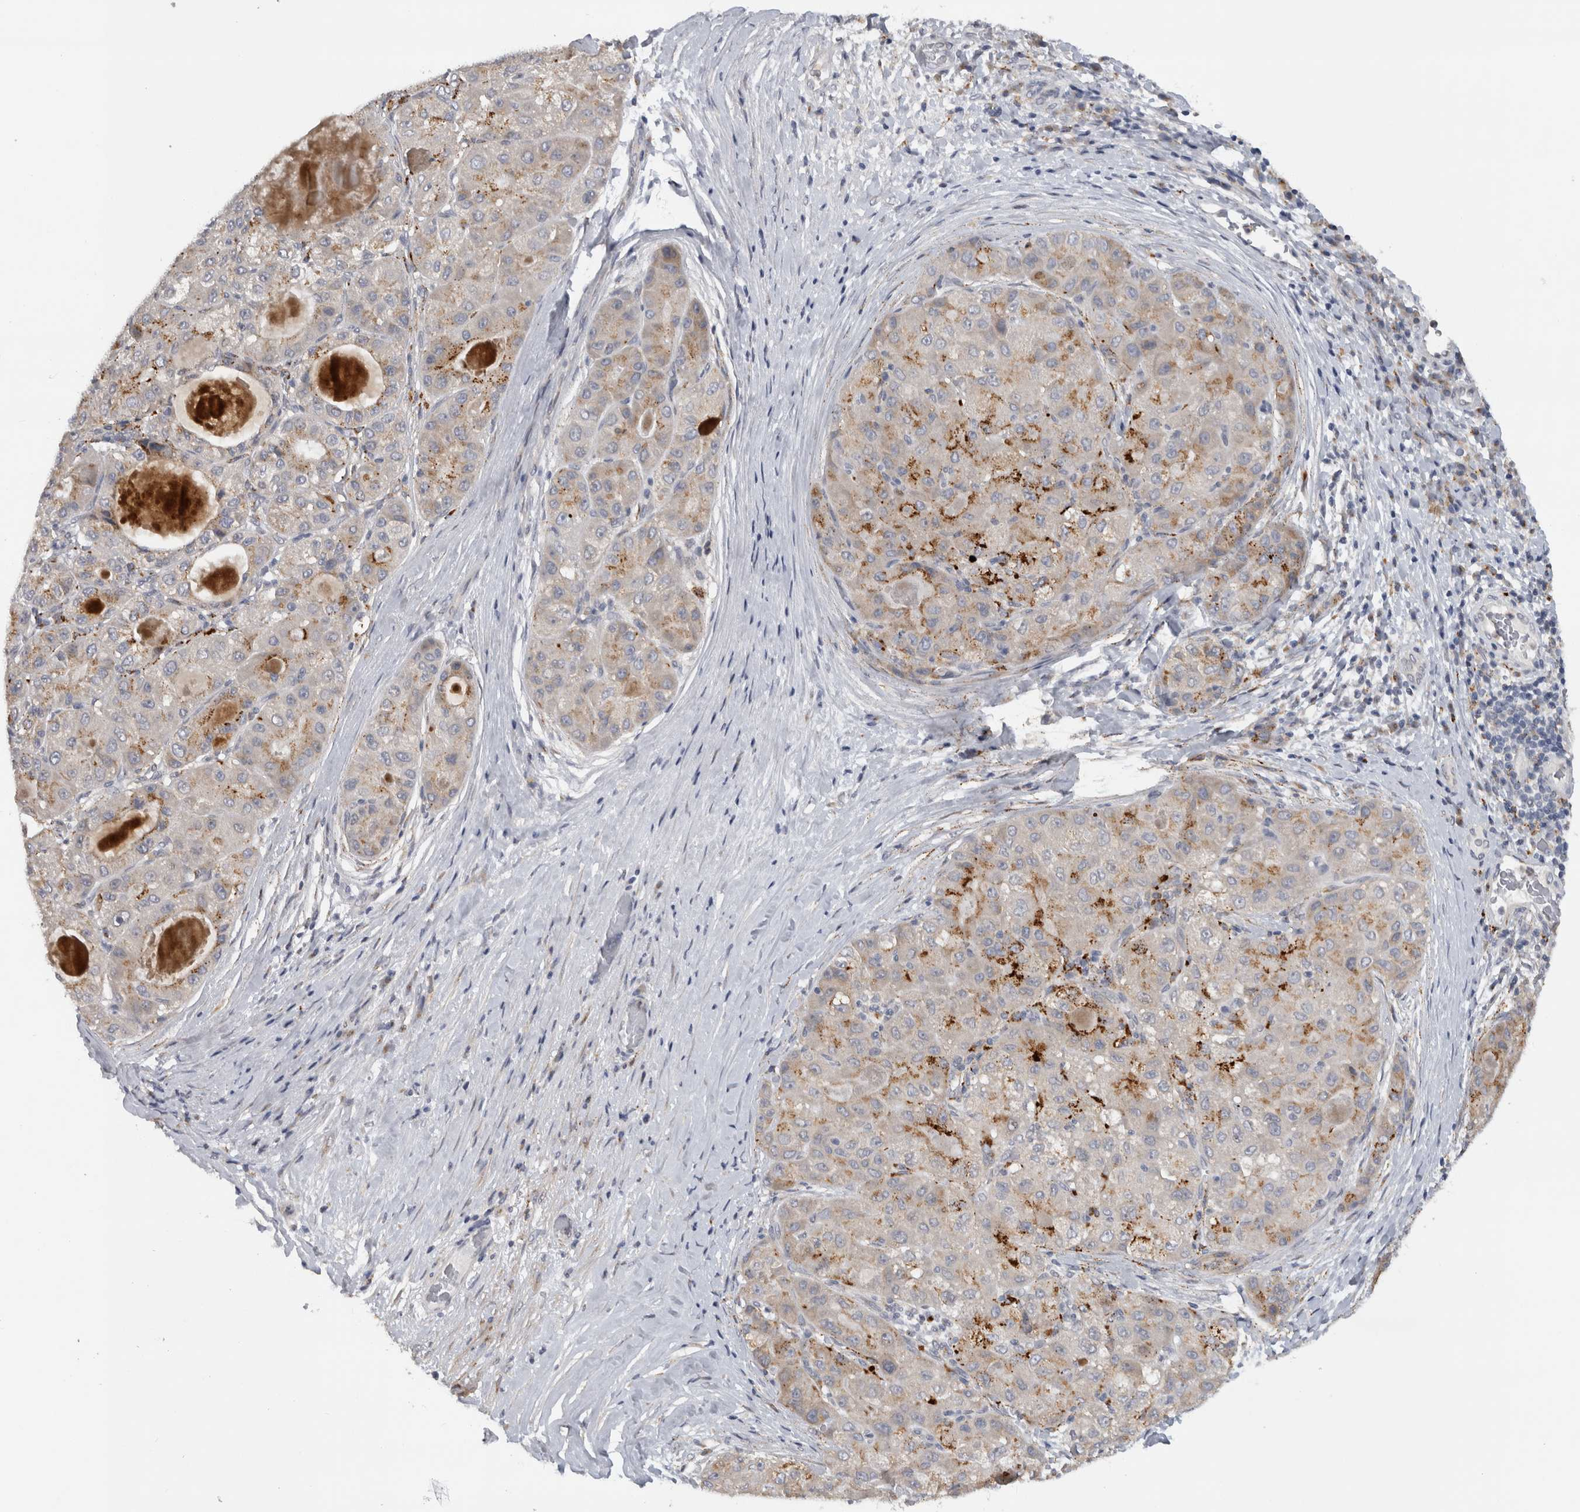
{"staining": {"intensity": "strong", "quantity": "25%-75%", "location": "cytoplasmic/membranous"}, "tissue": "liver cancer", "cell_type": "Tumor cells", "image_type": "cancer", "snomed": [{"axis": "morphology", "description": "Carcinoma, Hepatocellular, NOS"}, {"axis": "topography", "description": "Liver"}], "caption": "High-magnification brightfield microscopy of liver cancer stained with DAB (3,3'-diaminobenzidine) (brown) and counterstained with hematoxylin (blue). tumor cells exhibit strong cytoplasmic/membranous expression is identified in about25%-75% of cells. Ihc stains the protein in brown and the nuclei are stained blue.", "gene": "MGAT1", "patient": {"sex": "male", "age": 80}}